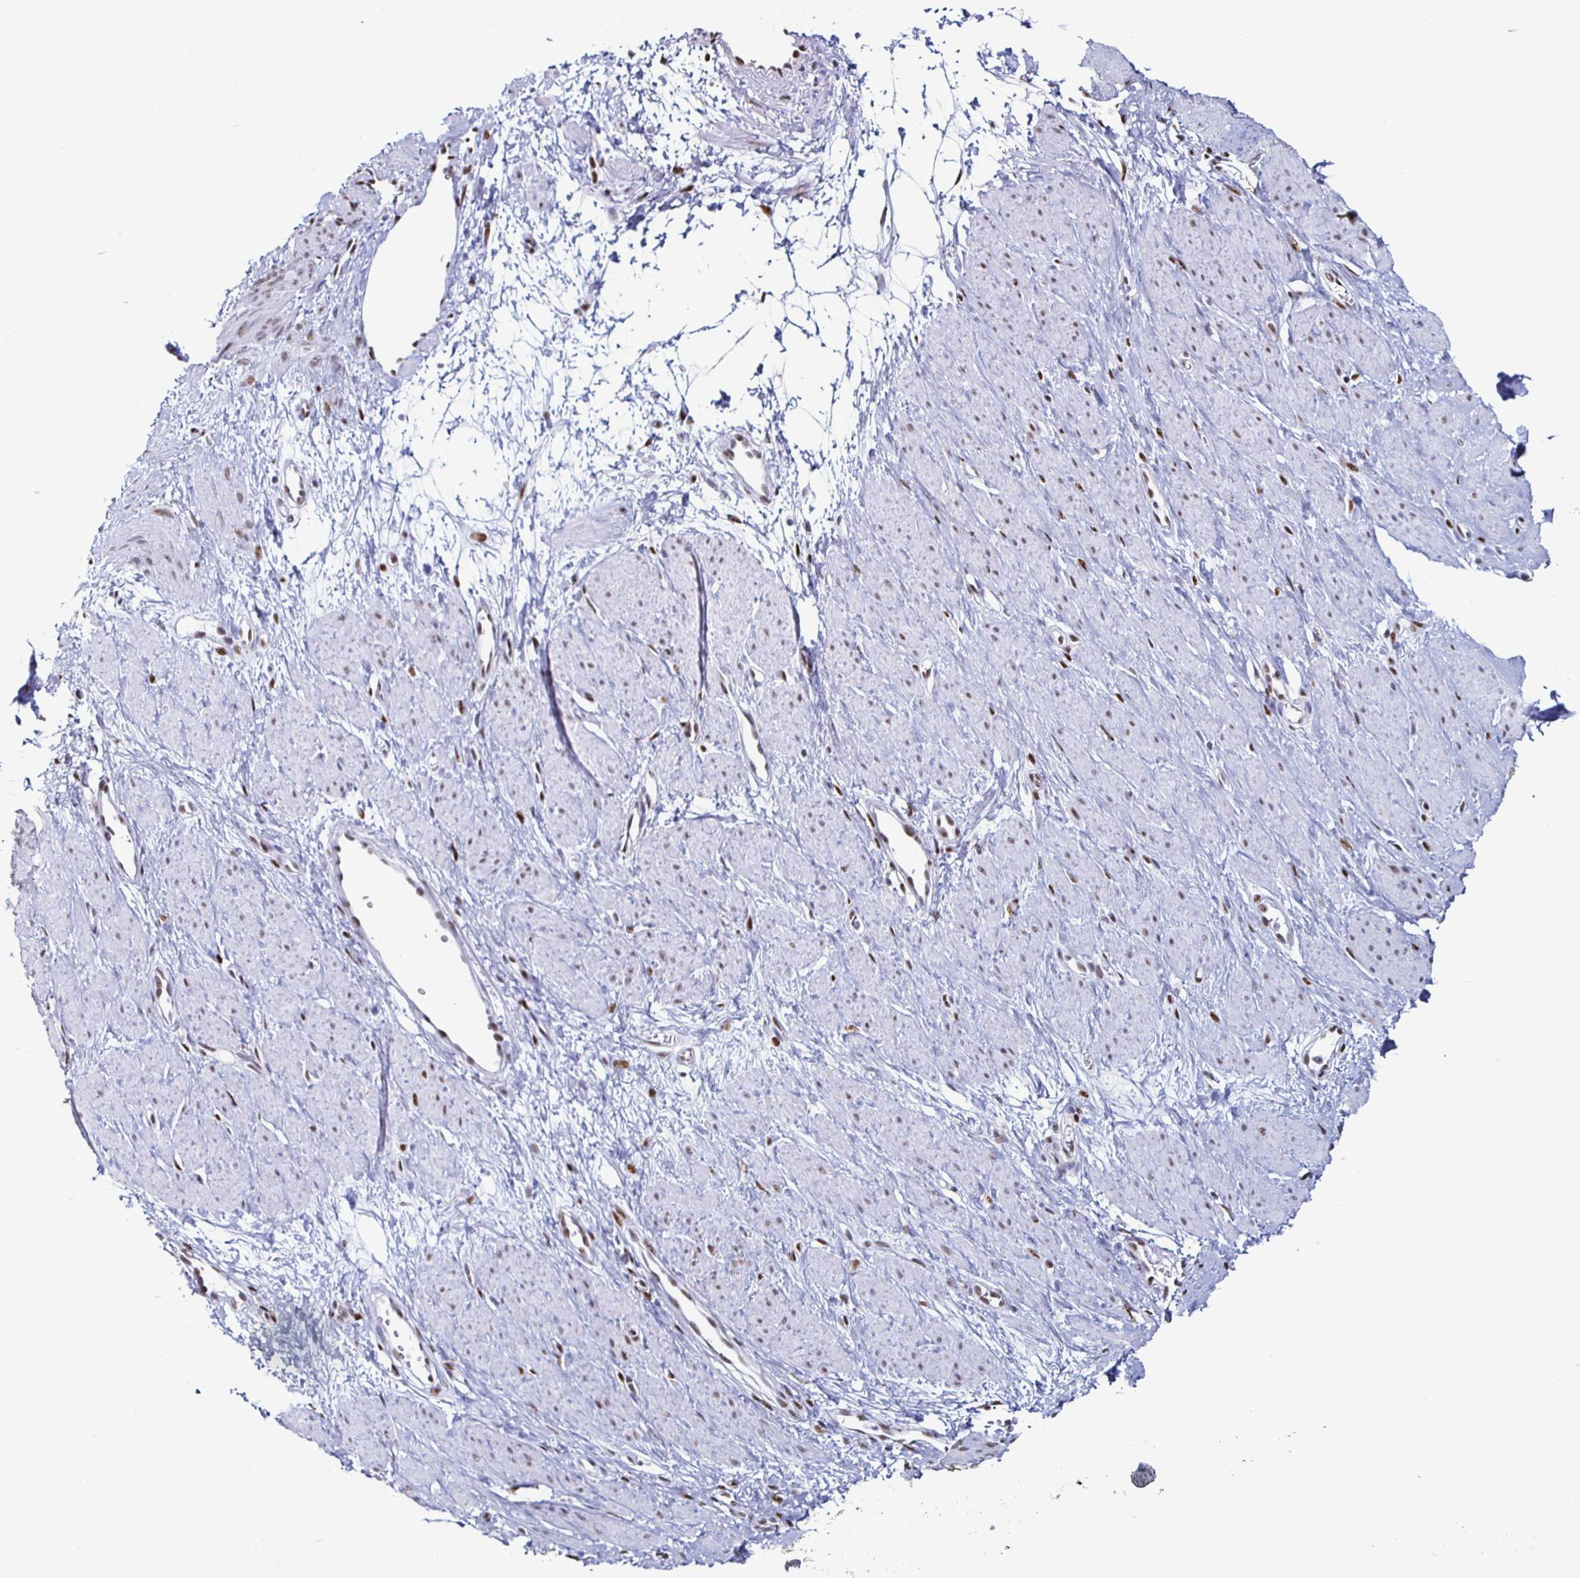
{"staining": {"intensity": "strong", "quantity": "25%-75%", "location": "nuclear"}, "tissue": "smooth muscle", "cell_type": "Smooth muscle cells", "image_type": "normal", "snomed": [{"axis": "morphology", "description": "Normal tissue, NOS"}, {"axis": "topography", "description": "Smooth muscle"}, {"axis": "topography", "description": "Uterus"}], "caption": "DAB (3,3'-diaminobenzidine) immunohistochemical staining of unremarkable human smooth muscle displays strong nuclear protein positivity in about 25%-75% of smooth muscle cells.", "gene": "DDX39B", "patient": {"sex": "female", "age": 39}}